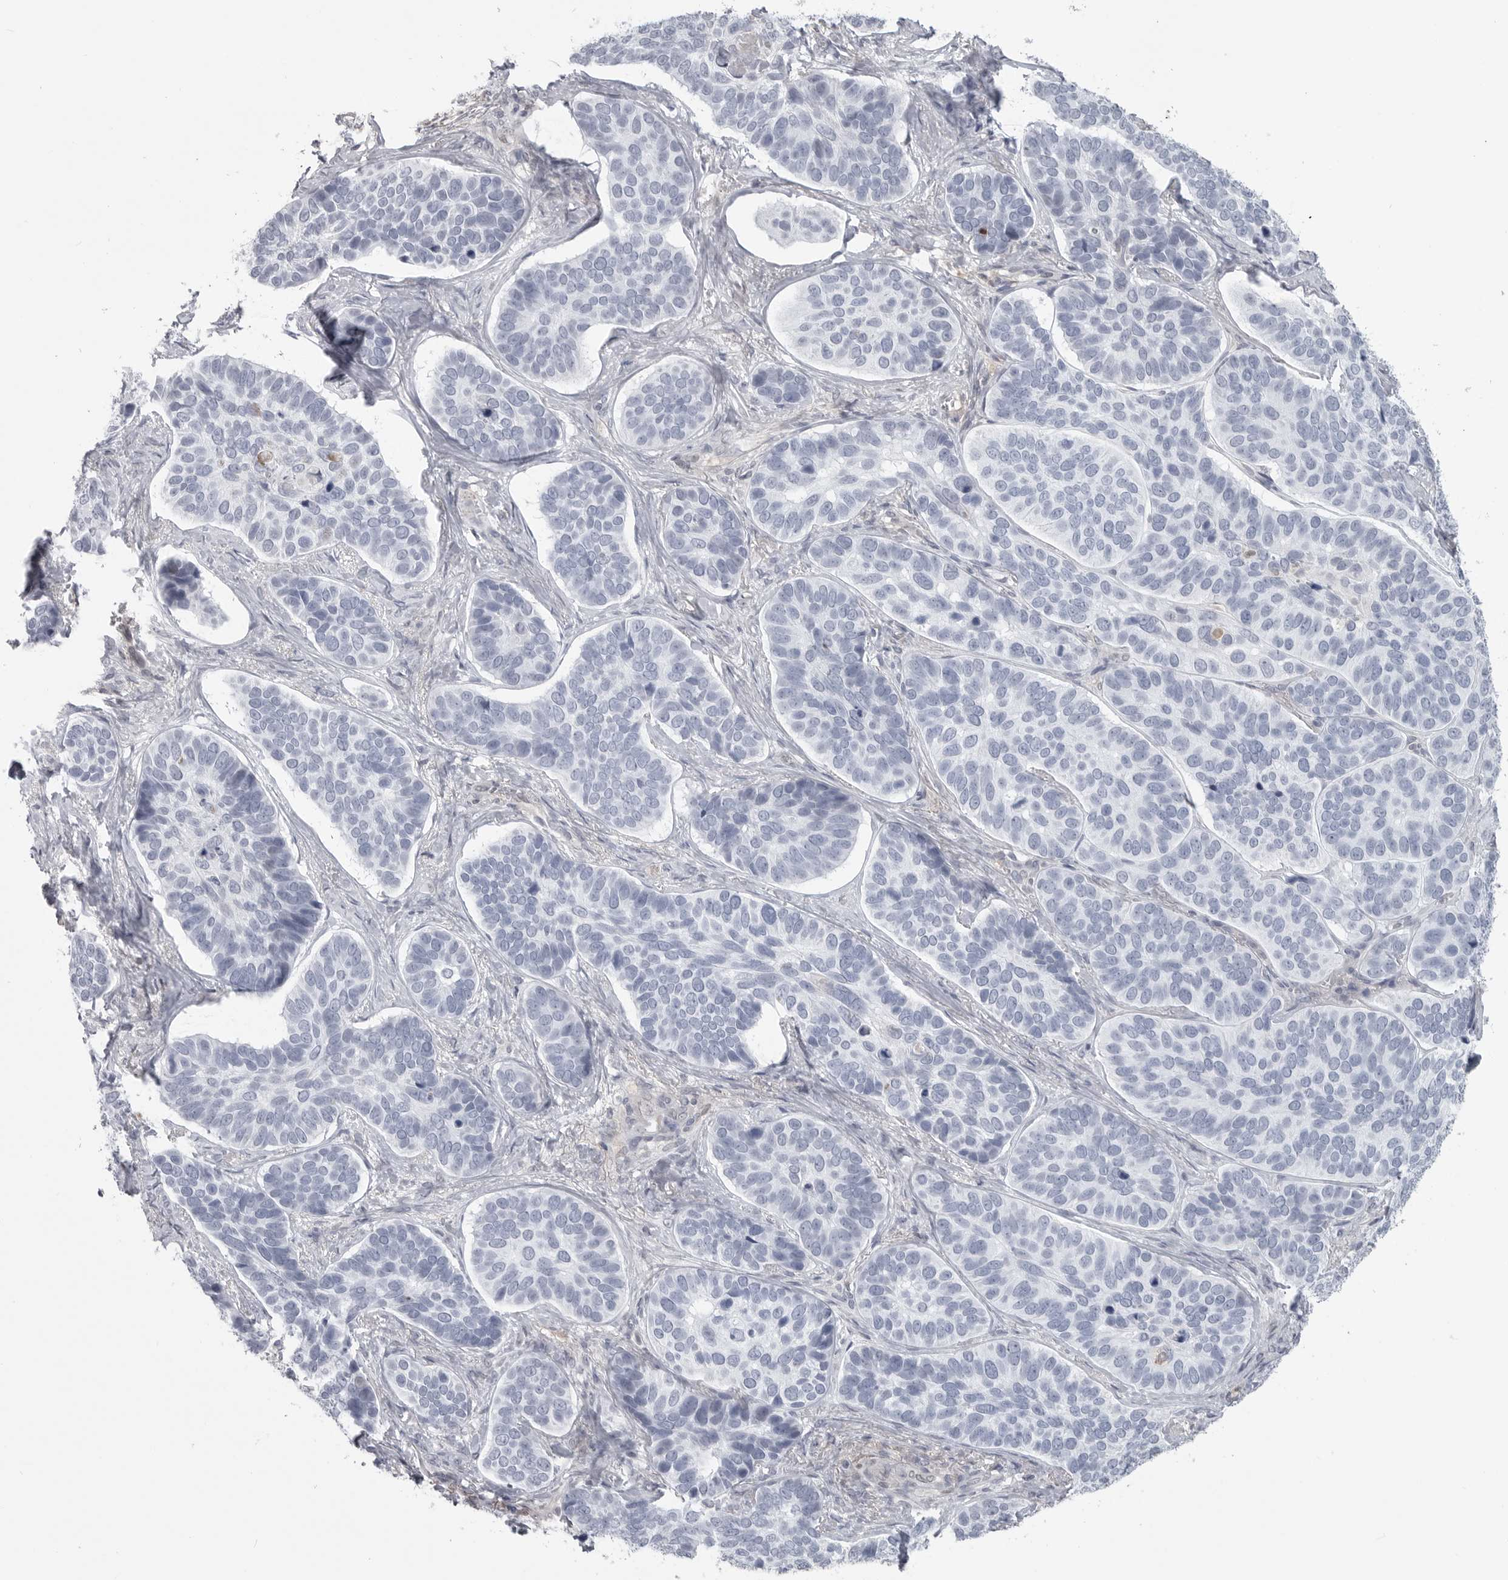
{"staining": {"intensity": "negative", "quantity": "none", "location": "none"}, "tissue": "skin cancer", "cell_type": "Tumor cells", "image_type": "cancer", "snomed": [{"axis": "morphology", "description": "Basal cell carcinoma"}, {"axis": "topography", "description": "Skin"}], "caption": "Immunohistochemistry (IHC) of human skin cancer (basal cell carcinoma) demonstrates no staining in tumor cells. (DAB IHC visualized using brightfield microscopy, high magnification).", "gene": "PNPO", "patient": {"sex": "male", "age": 62}}